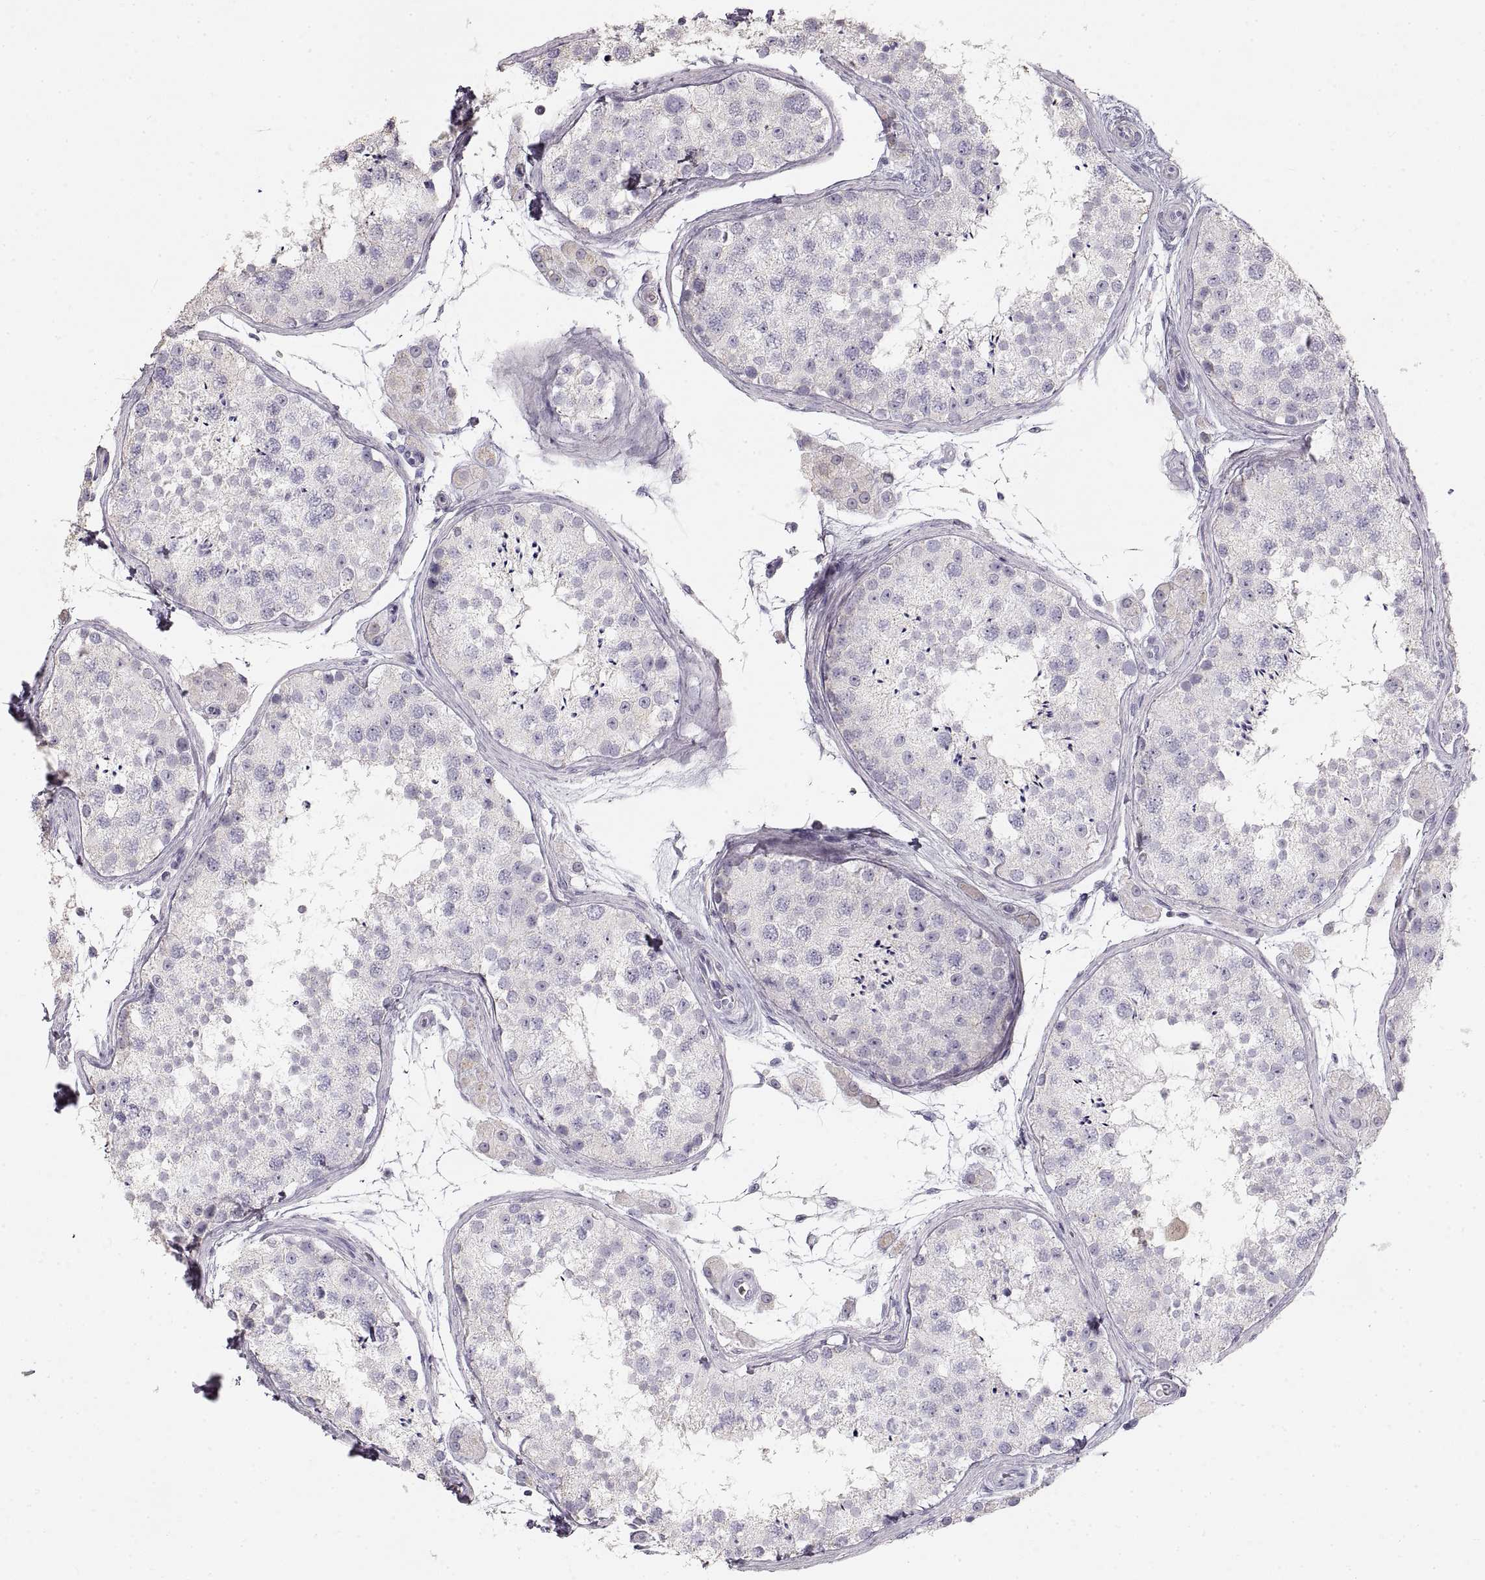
{"staining": {"intensity": "negative", "quantity": "none", "location": "none"}, "tissue": "testis", "cell_type": "Cells in seminiferous ducts", "image_type": "normal", "snomed": [{"axis": "morphology", "description": "Normal tissue, NOS"}, {"axis": "topography", "description": "Testis"}], "caption": "There is no significant expression in cells in seminiferous ducts of testis. Brightfield microscopy of IHC stained with DAB (3,3'-diaminobenzidine) (brown) and hematoxylin (blue), captured at high magnification.", "gene": "ZP3", "patient": {"sex": "male", "age": 41}}